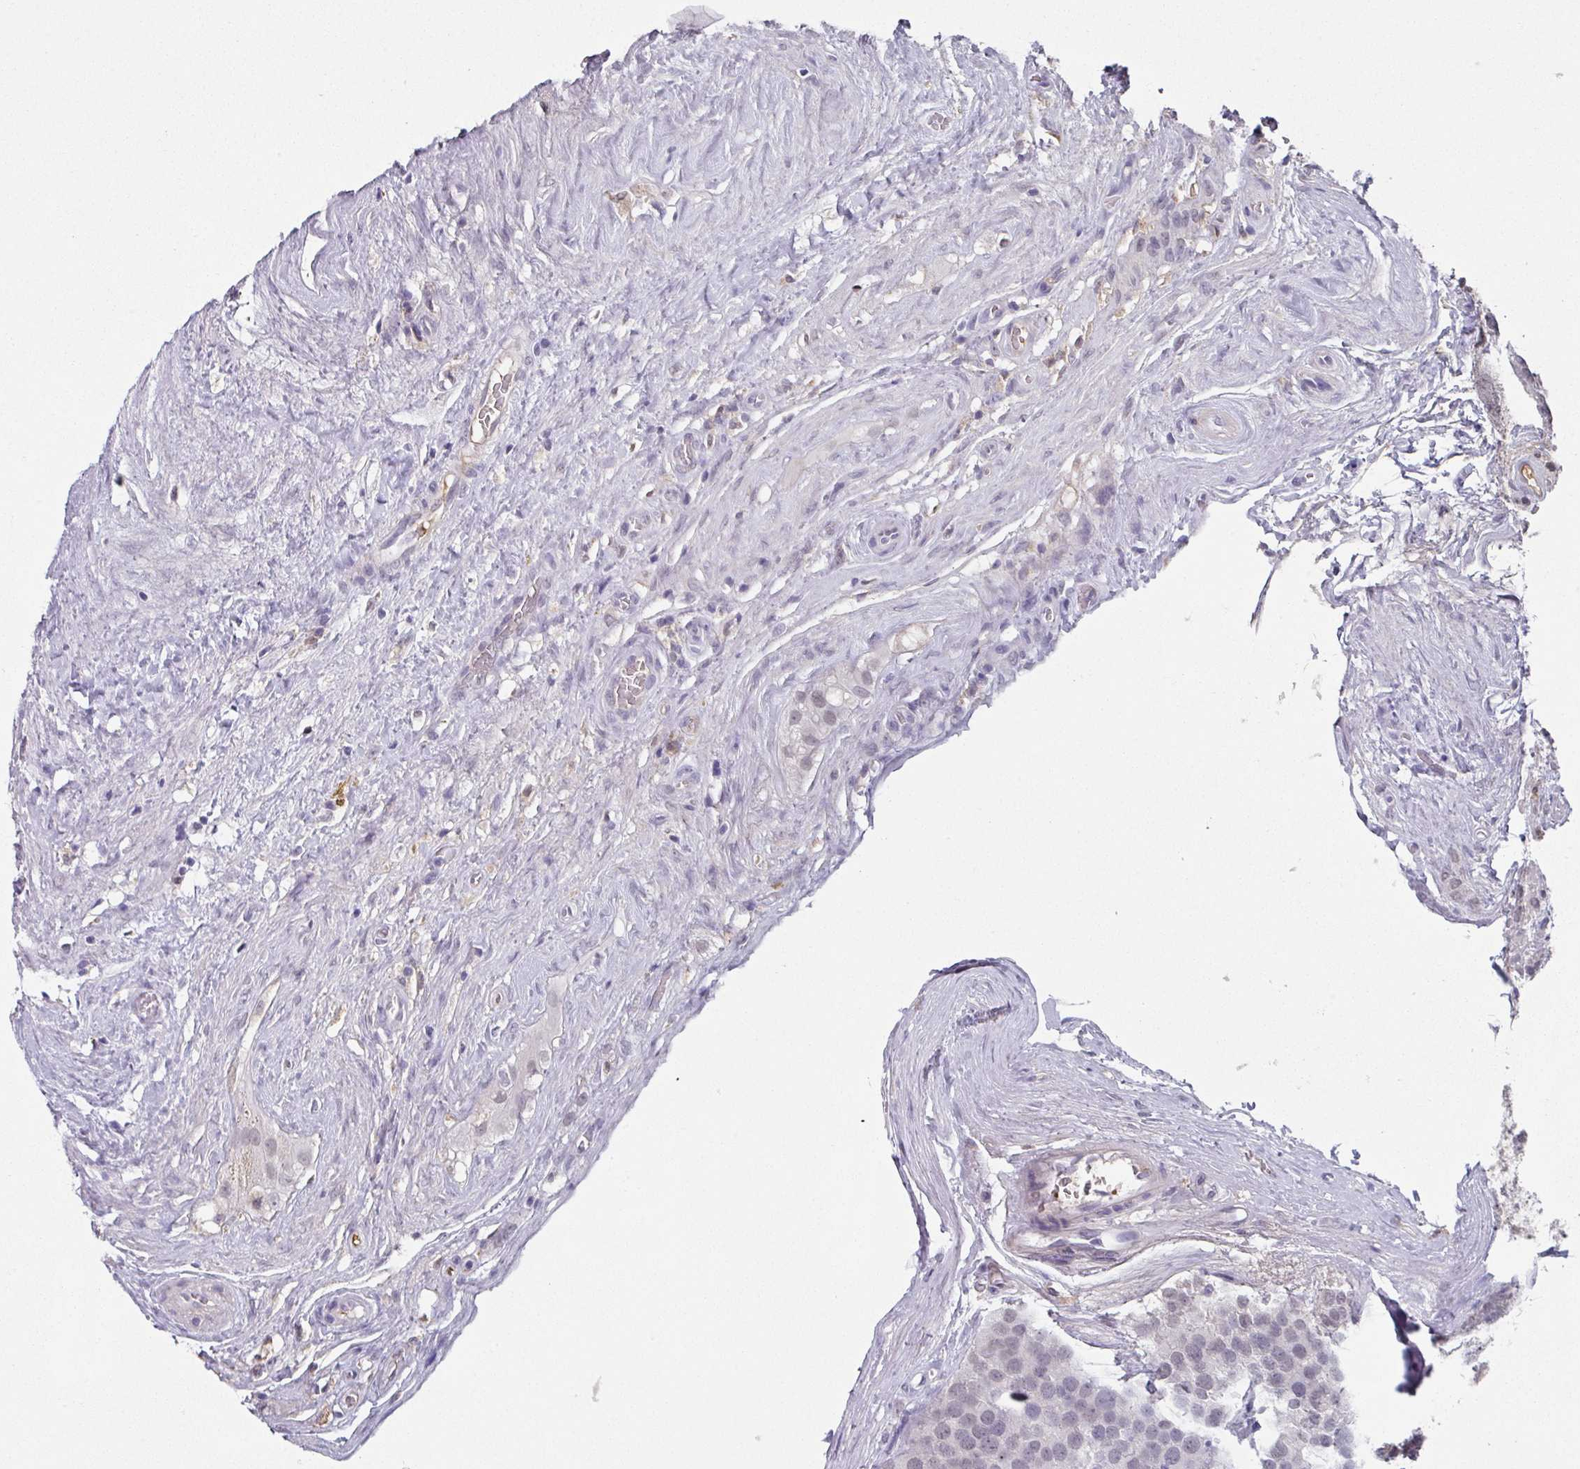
{"staining": {"intensity": "weak", "quantity": "25%-75%", "location": "nuclear"}, "tissue": "testis cancer", "cell_type": "Tumor cells", "image_type": "cancer", "snomed": [{"axis": "morphology", "description": "Seminoma, NOS"}, {"axis": "topography", "description": "Testis"}], "caption": "Immunohistochemical staining of human testis cancer shows weak nuclear protein staining in approximately 25%-75% of tumor cells.", "gene": "C1QB", "patient": {"sex": "male", "age": 71}}